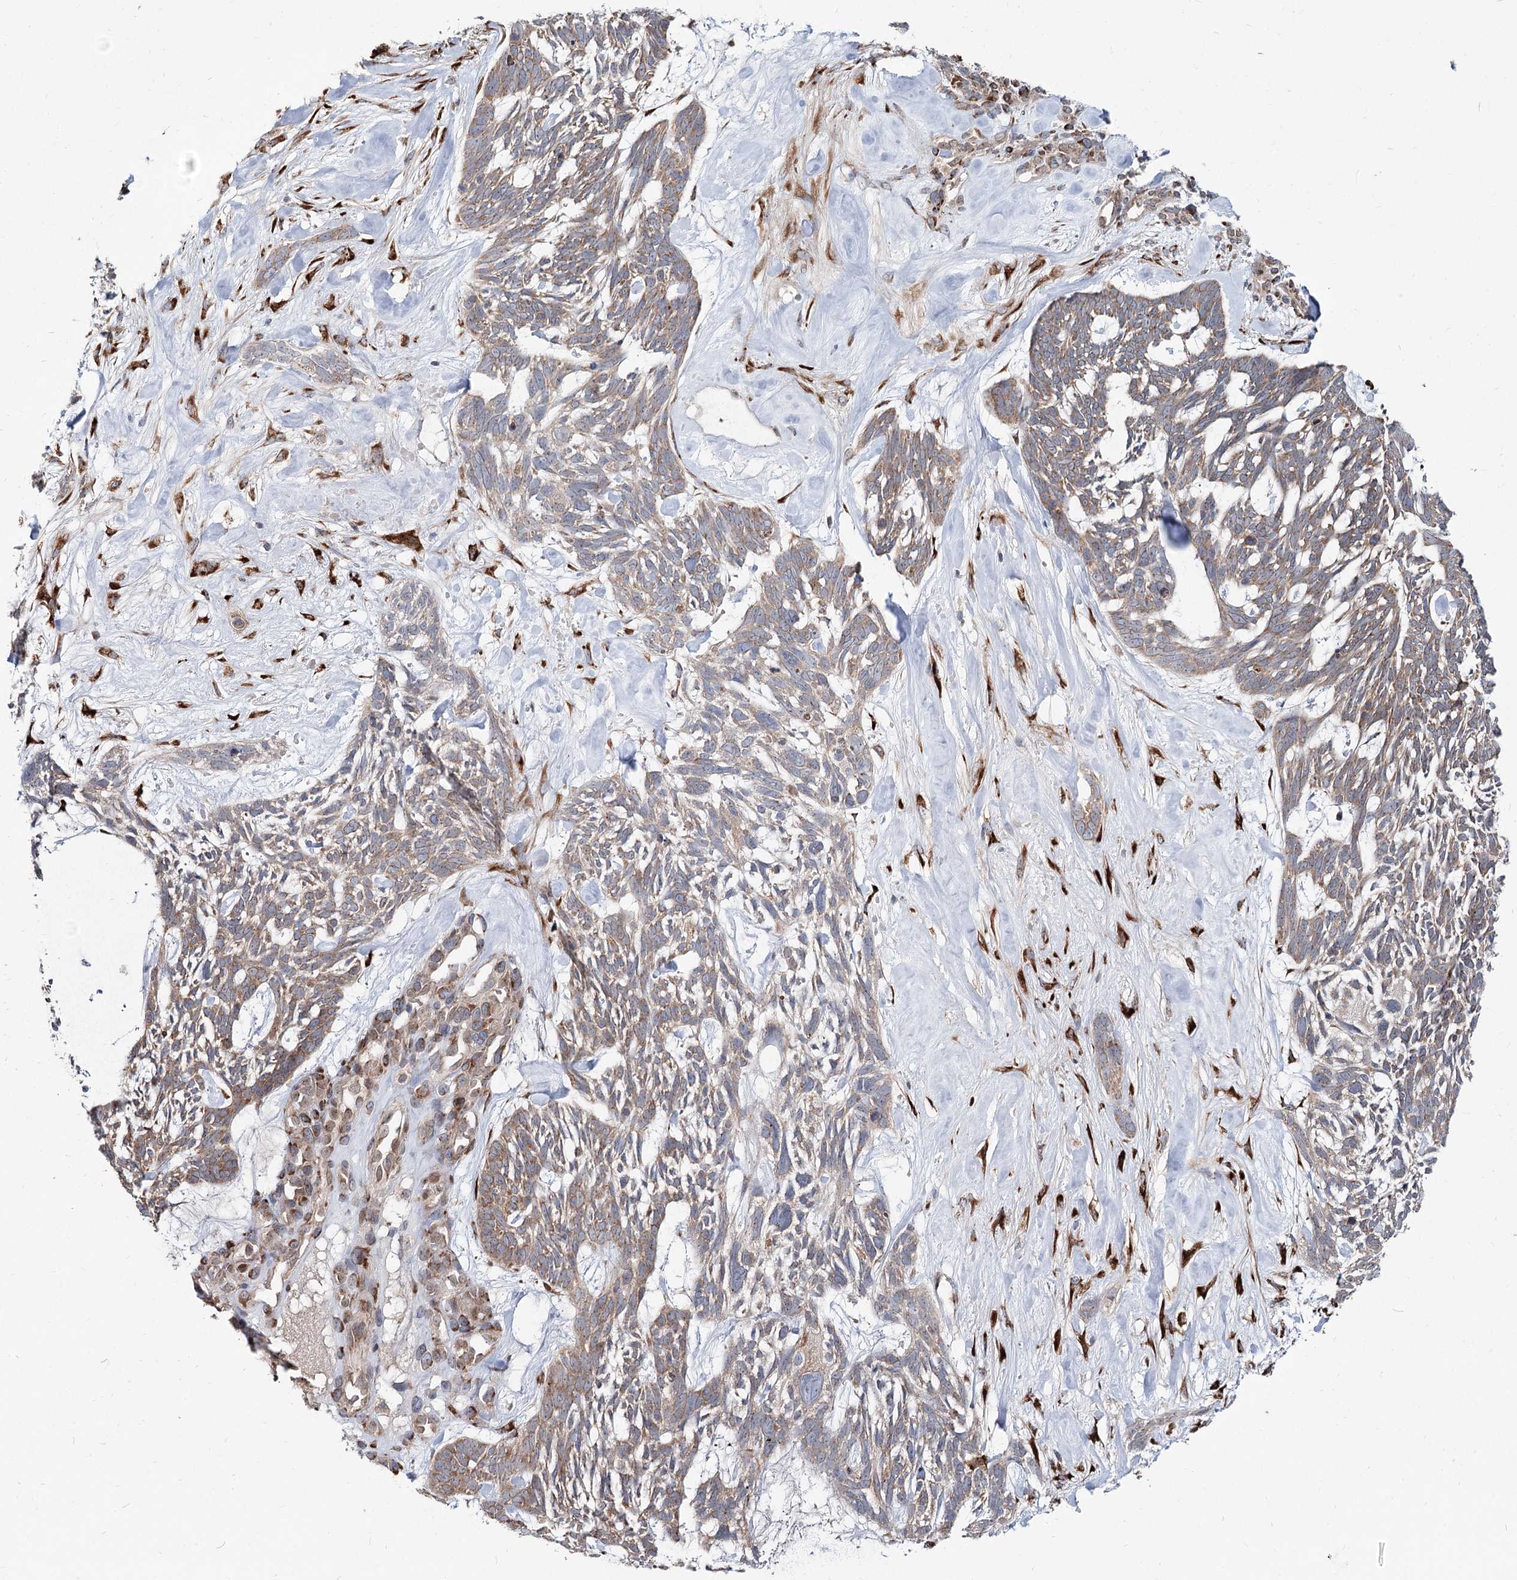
{"staining": {"intensity": "weak", "quantity": "<25%", "location": "cytoplasmic/membranous"}, "tissue": "skin cancer", "cell_type": "Tumor cells", "image_type": "cancer", "snomed": [{"axis": "morphology", "description": "Basal cell carcinoma"}, {"axis": "topography", "description": "Skin"}], "caption": "Immunohistochemical staining of basal cell carcinoma (skin) demonstrates no significant positivity in tumor cells.", "gene": "SPART", "patient": {"sex": "male", "age": 88}}